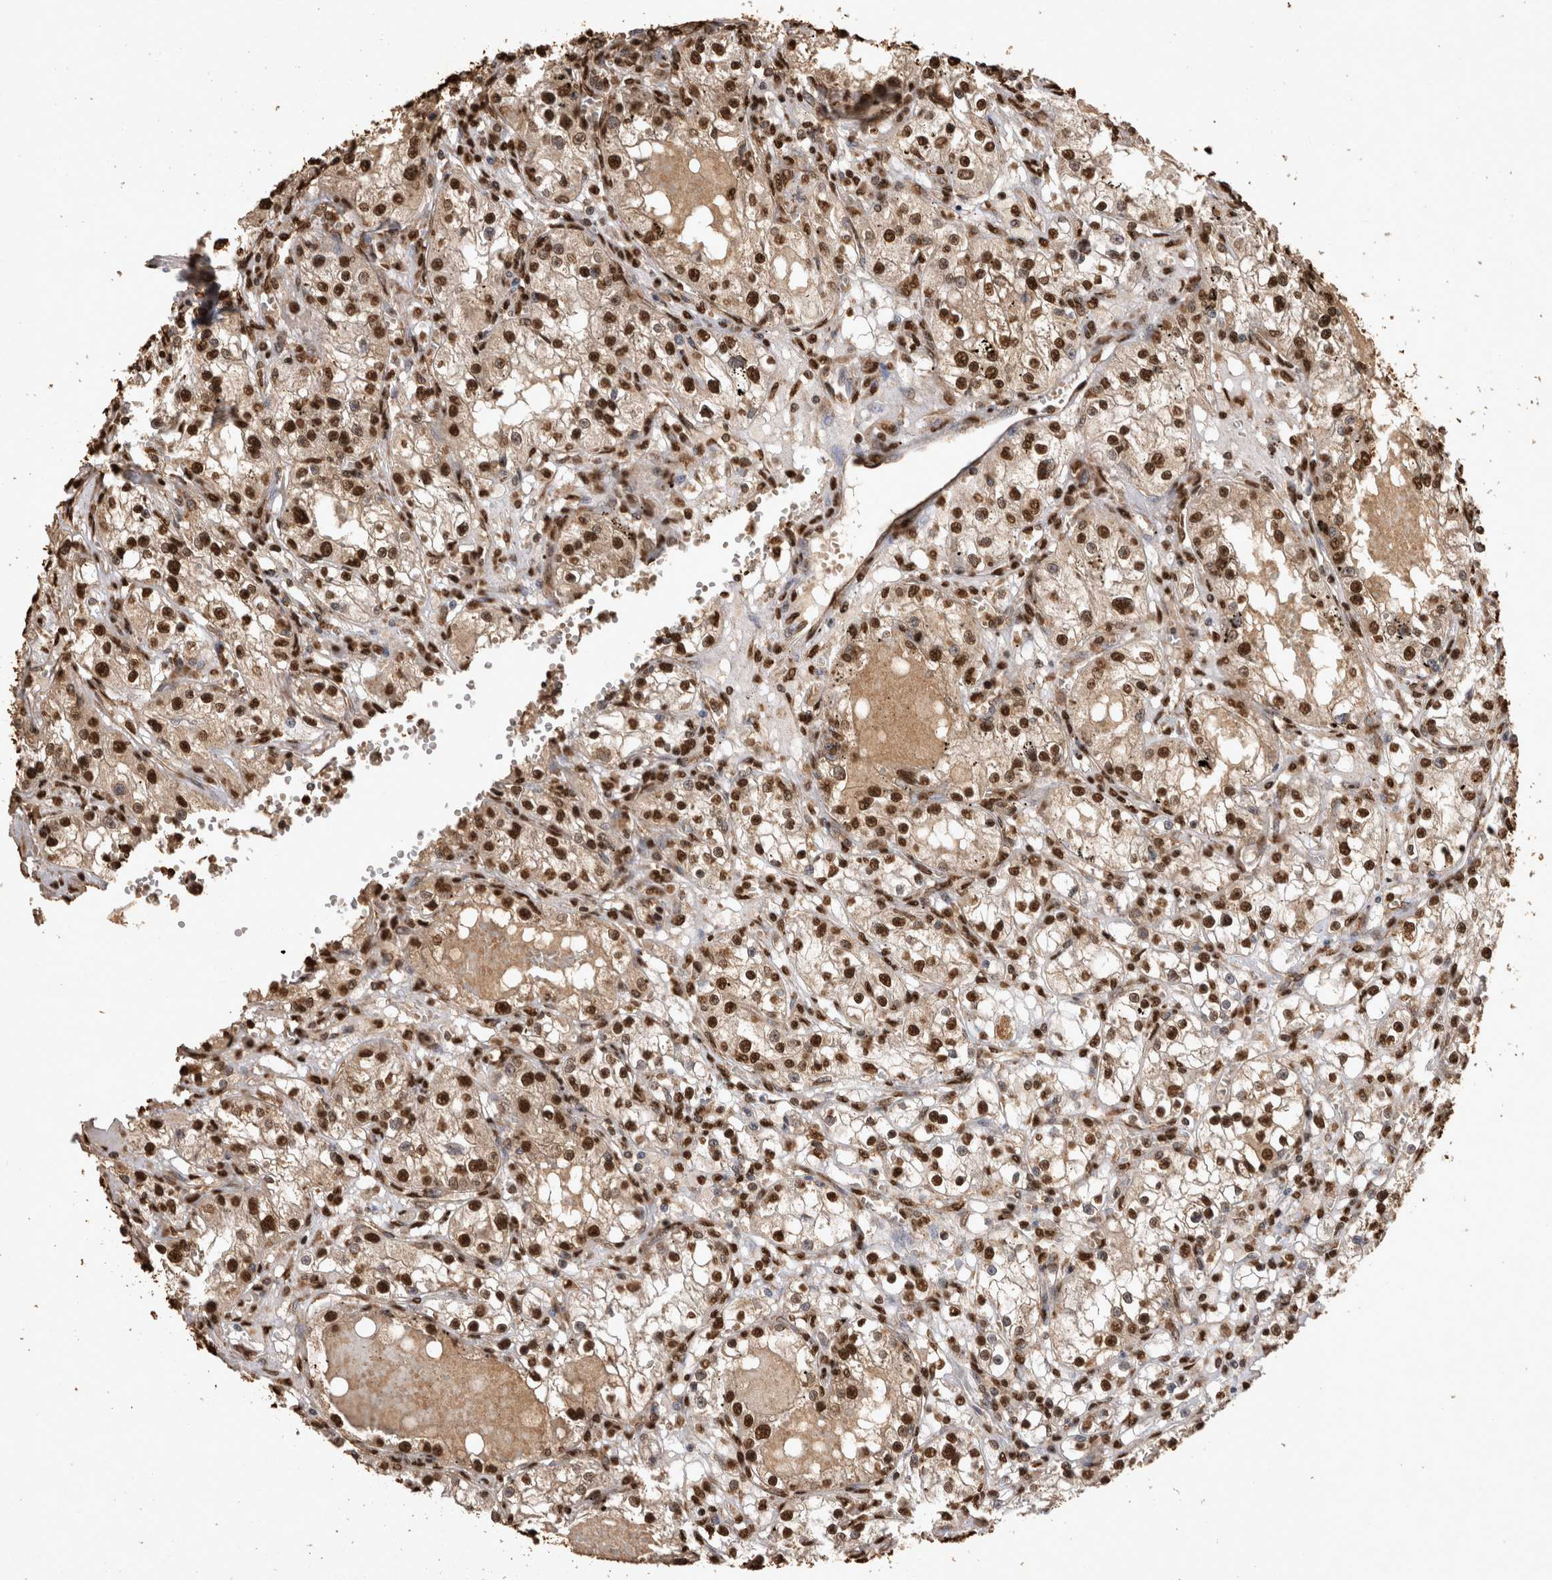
{"staining": {"intensity": "strong", "quantity": ">75%", "location": "nuclear"}, "tissue": "renal cancer", "cell_type": "Tumor cells", "image_type": "cancer", "snomed": [{"axis": "morphology", "description": "Adenocarcinoma, NOS"}, {"axis": "topography", "description": "Kidney"}], "caption": "Immunohistochemistry (IHC) photomicrograph of neoplastic tissue: adenocarcinoma (renal) stained using immunohistochemistry (IHC) demonstrates high levels of strong protein expression localized specifically in the nuclear of tumor cells, appearing as a nuclear brown color.", "gene": "OAS2", "patient": {"sex": "male", "age": 56}}